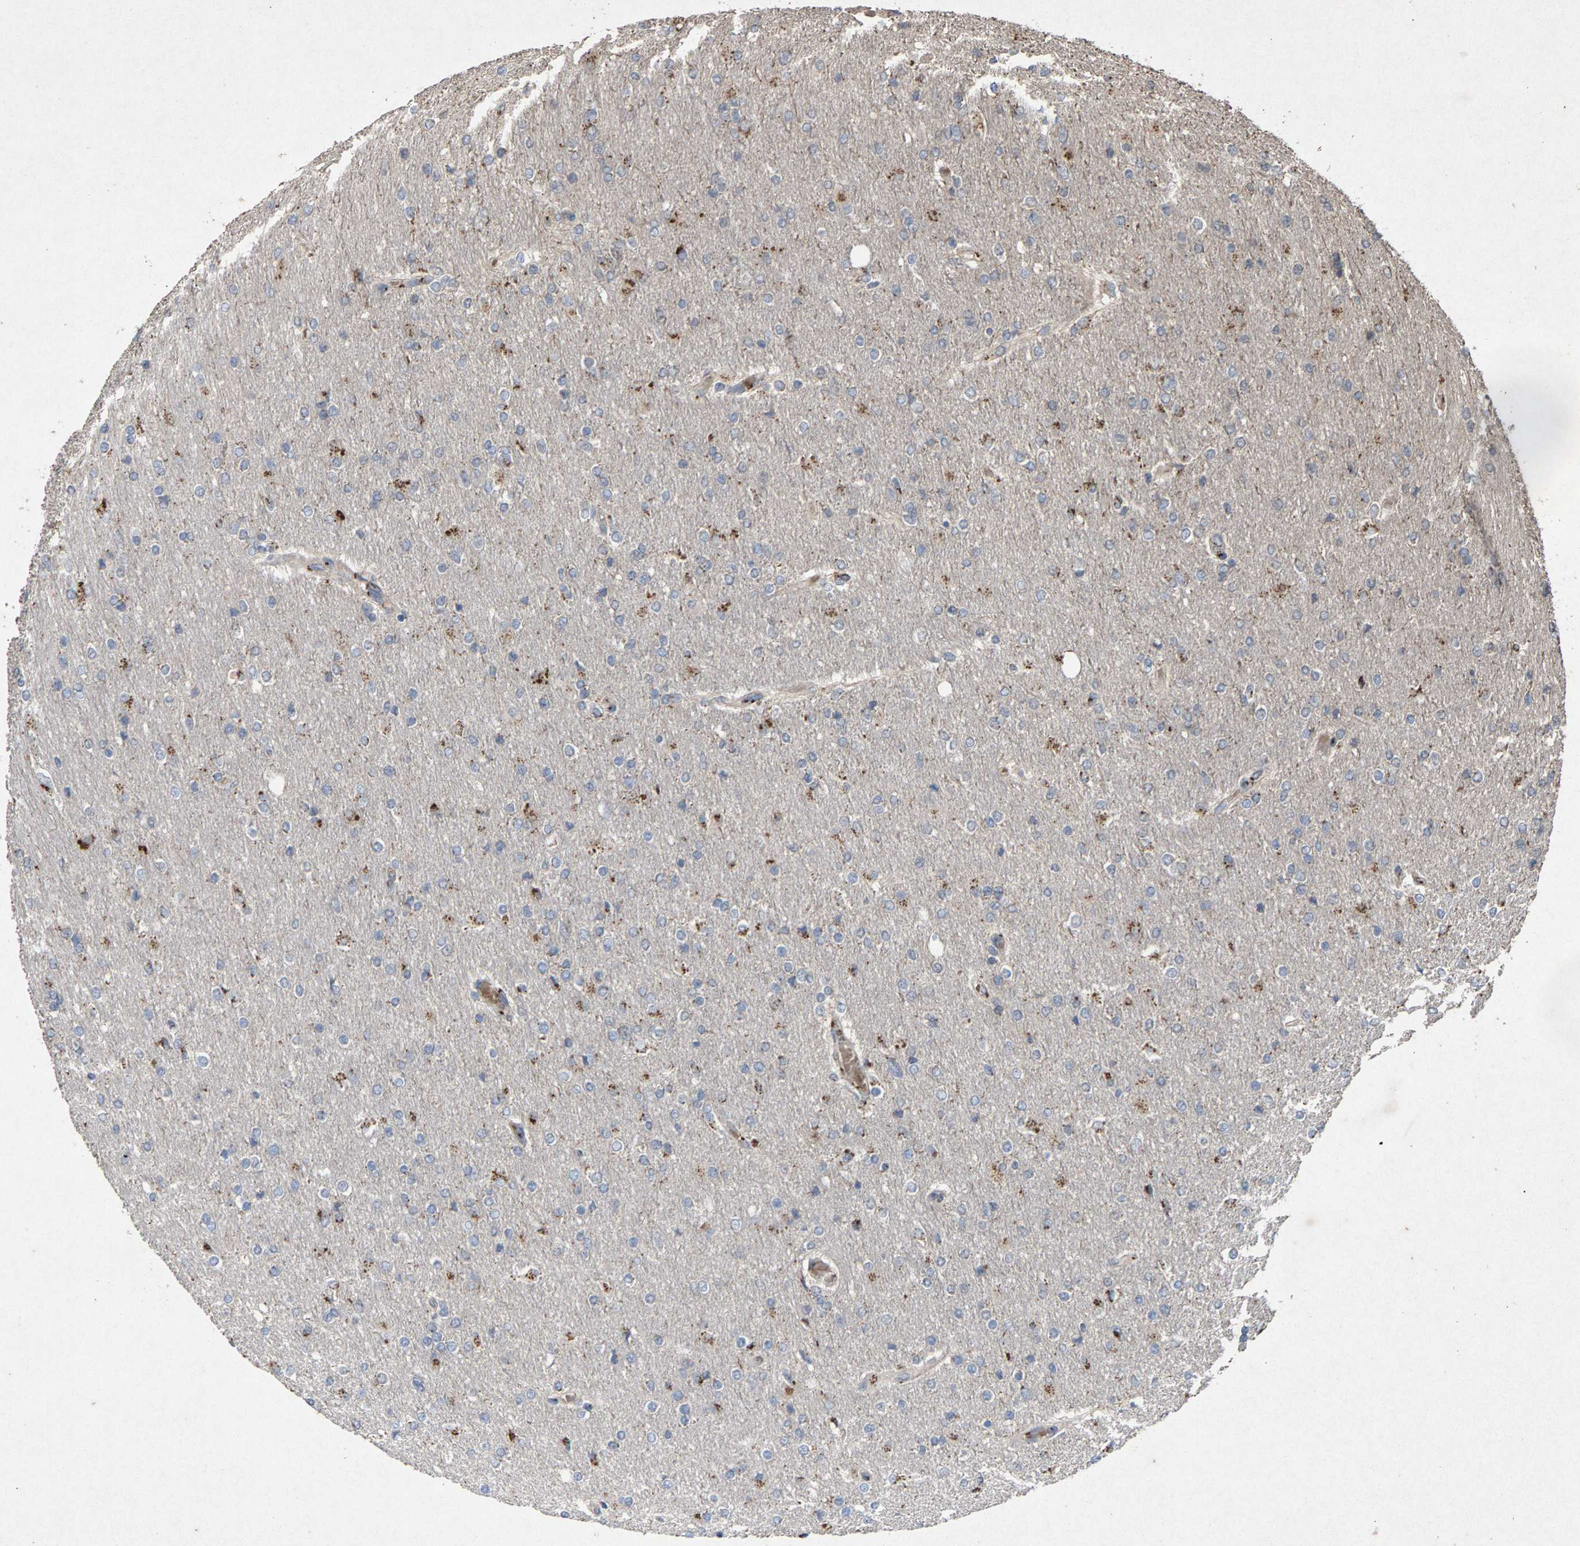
{"staining": {"intensity": "moderate", "quantity": "<25%", "location": "cytoplasmic/membranous"}, "tissue": "glioma", "cell_type": "Tumor cells", "image_type": "cancer", "snomed": [{"axis": "morphology", "description": "Glioma, malignant, High grade"}, {"axis": "topography", "description": "Cerebral cortex"}], "caption": "Glioma stained with DAB immunohistochemistry (IHC) displays low levels of moderate cytoplasmic/membranous staining in approximately <25% of tumor cells.", "gene": "MAN2A1", "patient": {"sex": "female", "age": 36}}